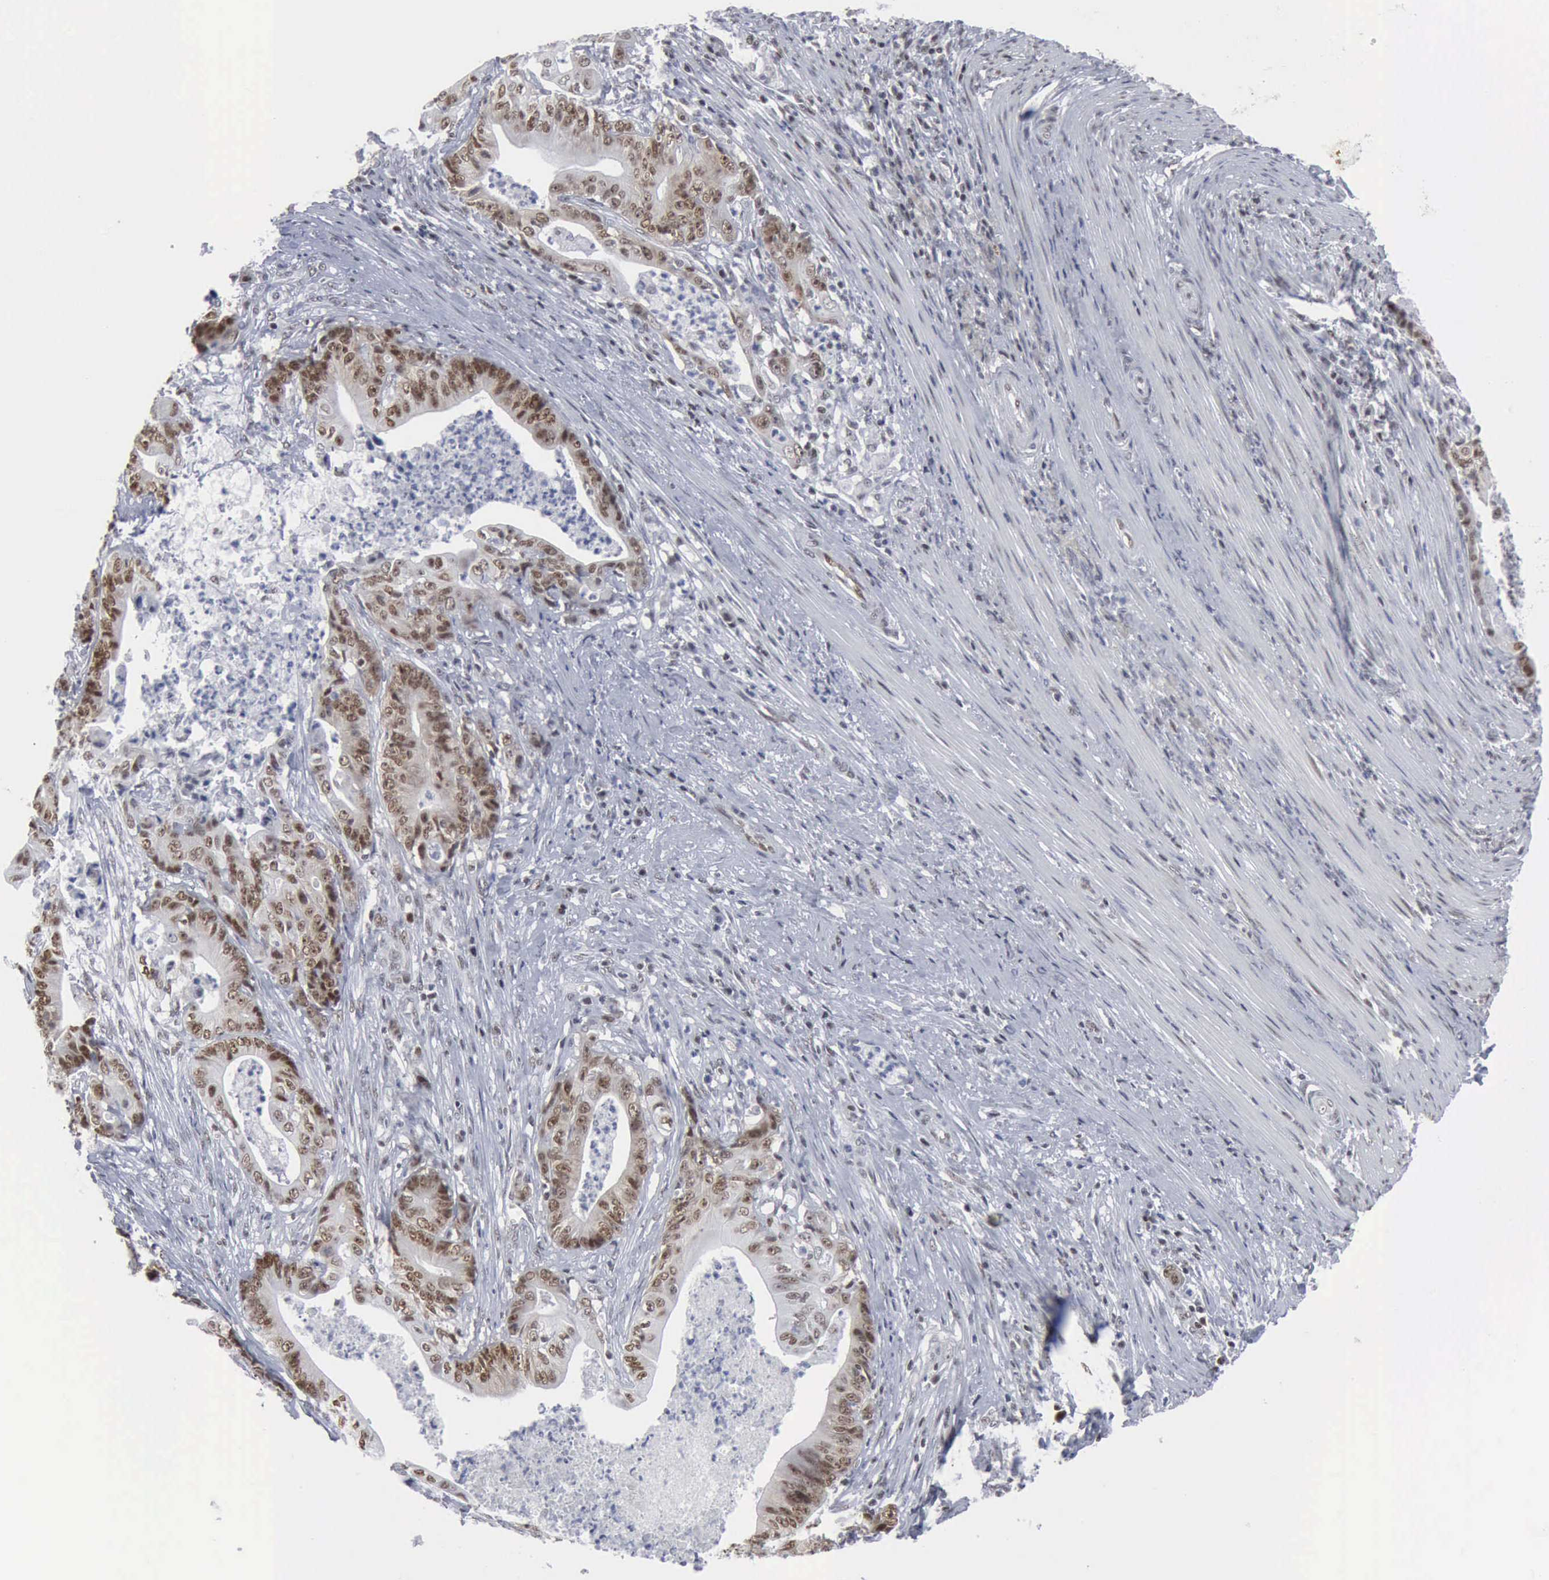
{"staining": {"intensity": "moderate", "quantity": ">75%", "location": "nuclear"}, "tissue": "stomach cancer", "cell_type": "Tumor cells", "image_type": "cancer", "snomed": [{"axis": "morphology", "description": "Adenocarcinoma, NOS"}, {"axis": "topography", "description": "Stomach, lower"}], "caption": "A medium amount of moderate nuclear positivity is identified in approximately >75% of tumor cells in stomach cancer tissue.", "gene": "XPA", "patient": {"sex": "female", "age": 86}}